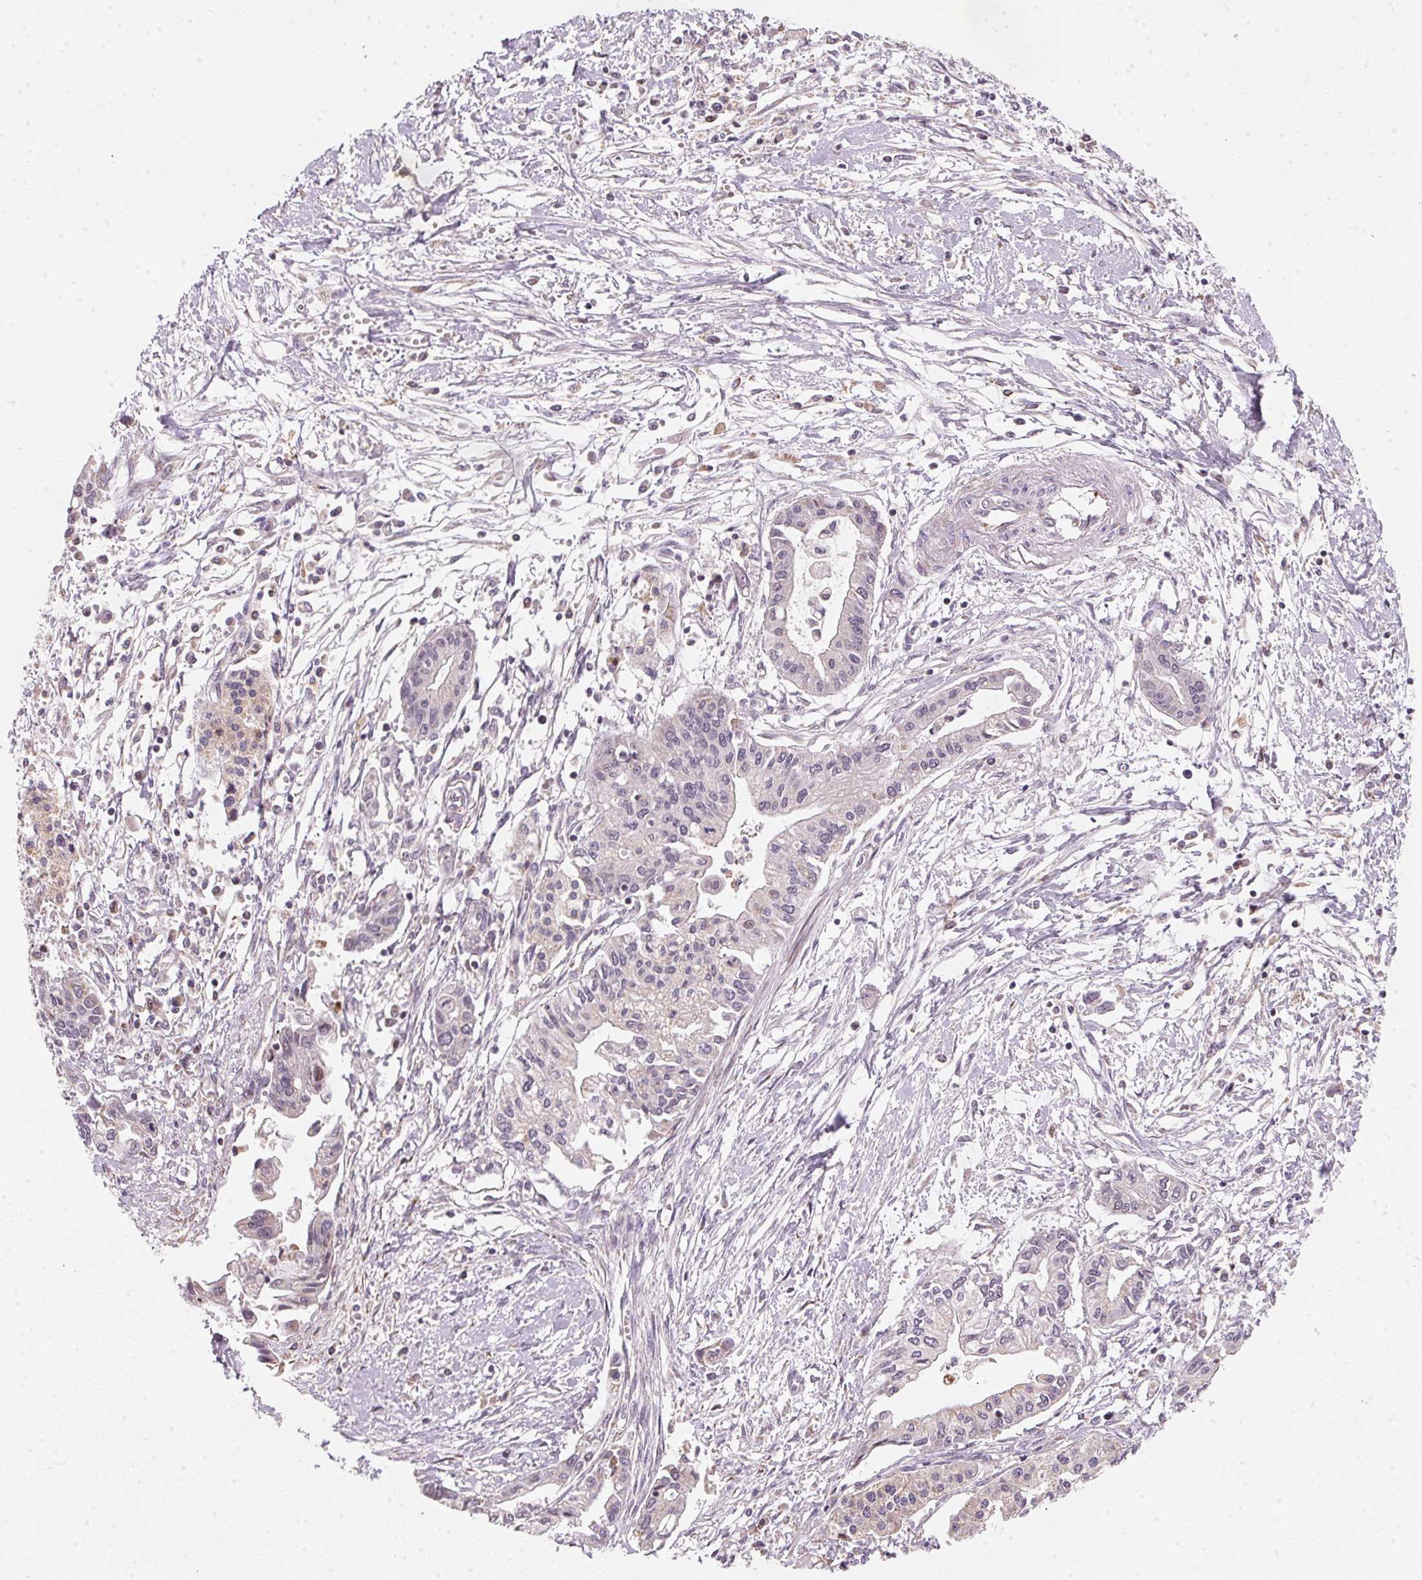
{"staining": {"intensity": "negative", "quantity": "none", "location": "none"}, "tissue": "pancreatic cancer", "cell_type": "Tumor cells", "image_type": "cancer", "snomed": [{"axis": "morphology", "description": "Adenocarcinoma, NOS"}, {"axis": "topography", "description": "Pancreas"}], "caption": "Adenocarcinoma (pancreatic) was stained to show a protein in brown. There is no significant positivity in tumor cells.", "gene": "COQ7", "patient": {"sex": "male", "age": 60}}